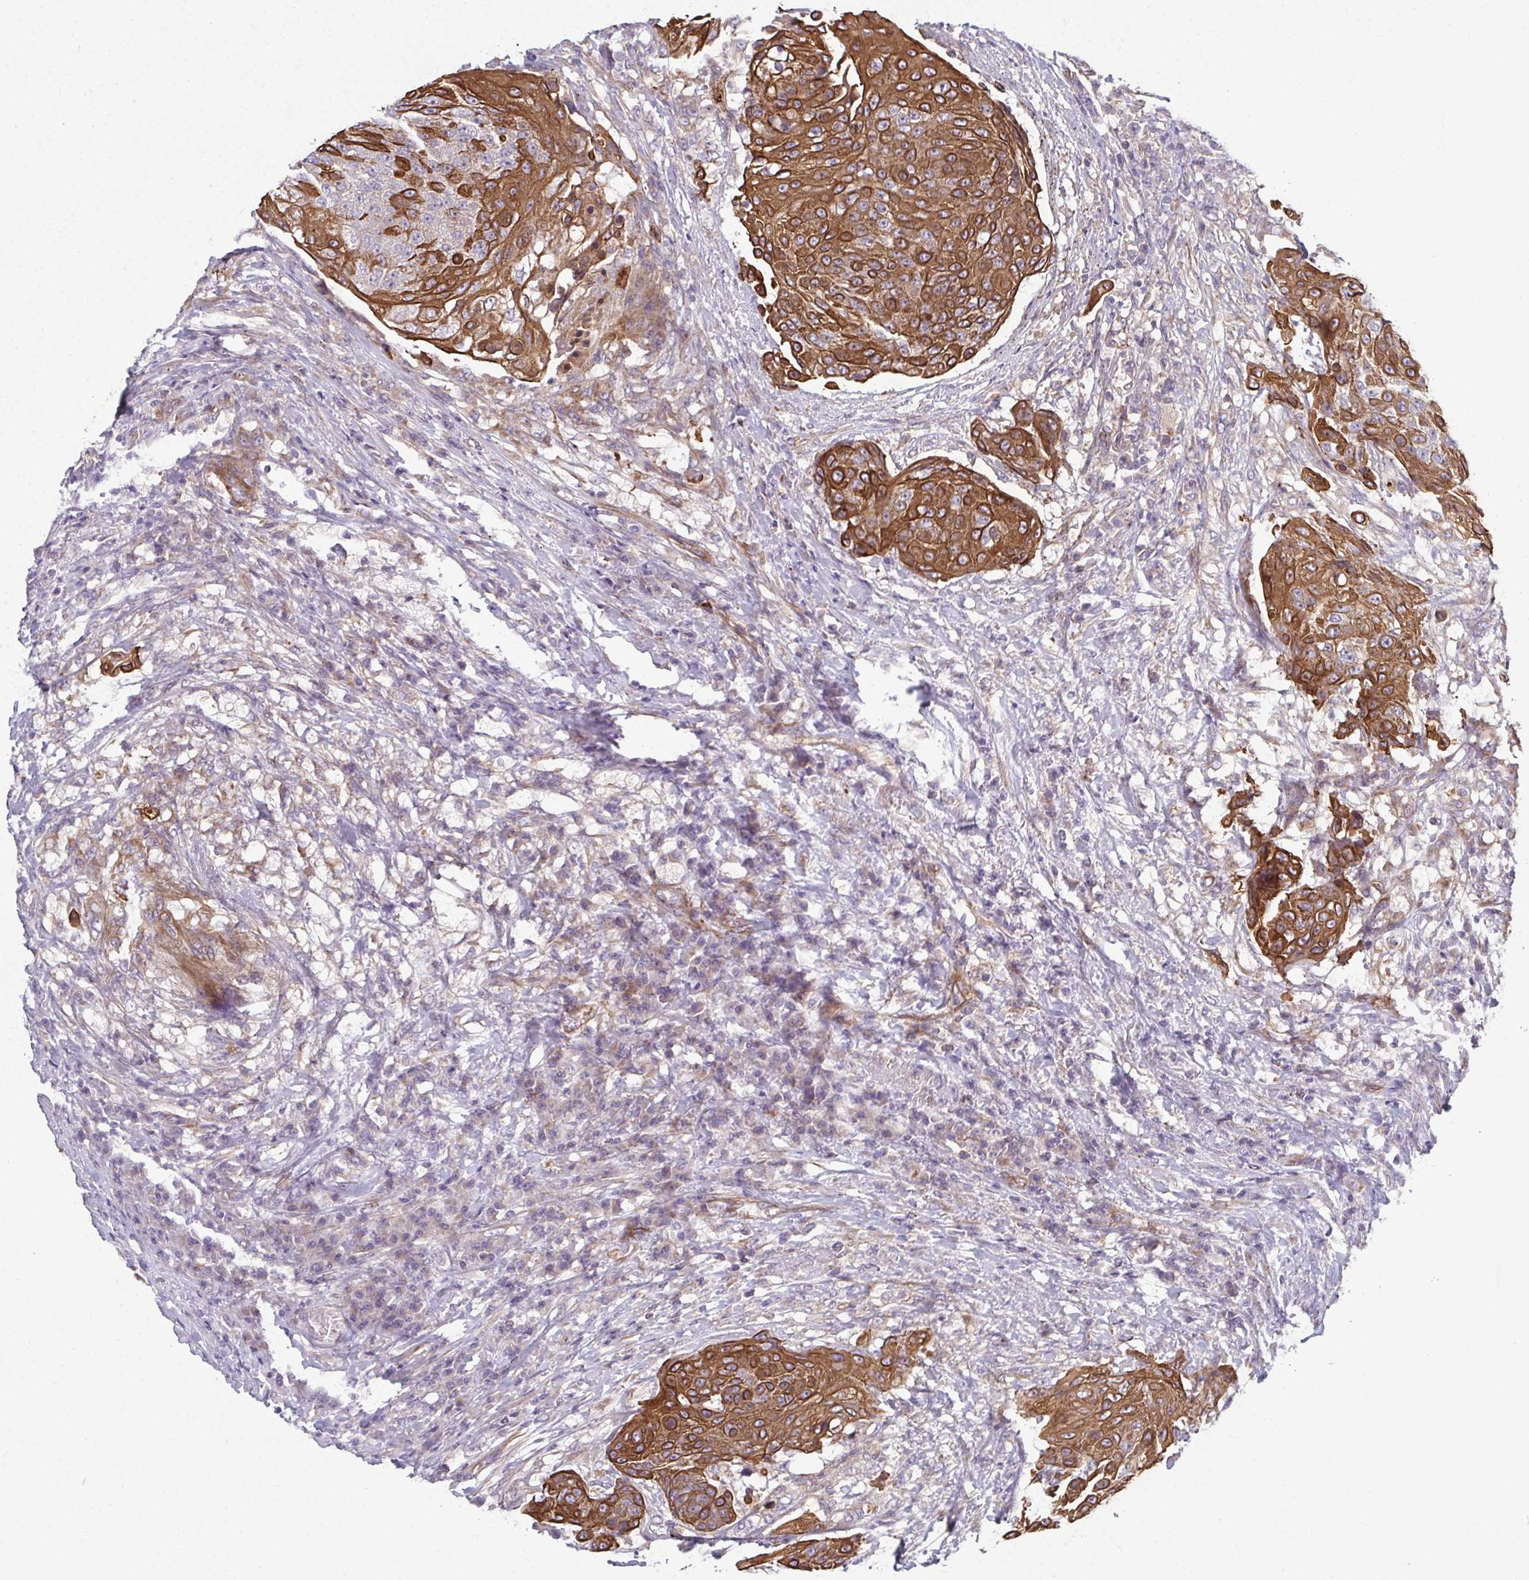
{"staining": {"intensity": "strong", "quantity": ">75%", "location": "cytoplasmic/membranous"}, "tissue": "urothelial cancer", "cell_type": "Tumor cells", "image_type": "cancer", "snomed": [{"axis": "morphology", "description": "Urothelial carcinoma, High grade"}, {"axis": "topography", "description": "Urinary bladder"}], "caption": "Human urothelial cancer stained for a protein (brown) exhibits strong cytoplasmic/membranous positive positivity in about >75% of tumor cells.", "gene": "EID2B", "patient": {"sex": "female", "age": 63}}